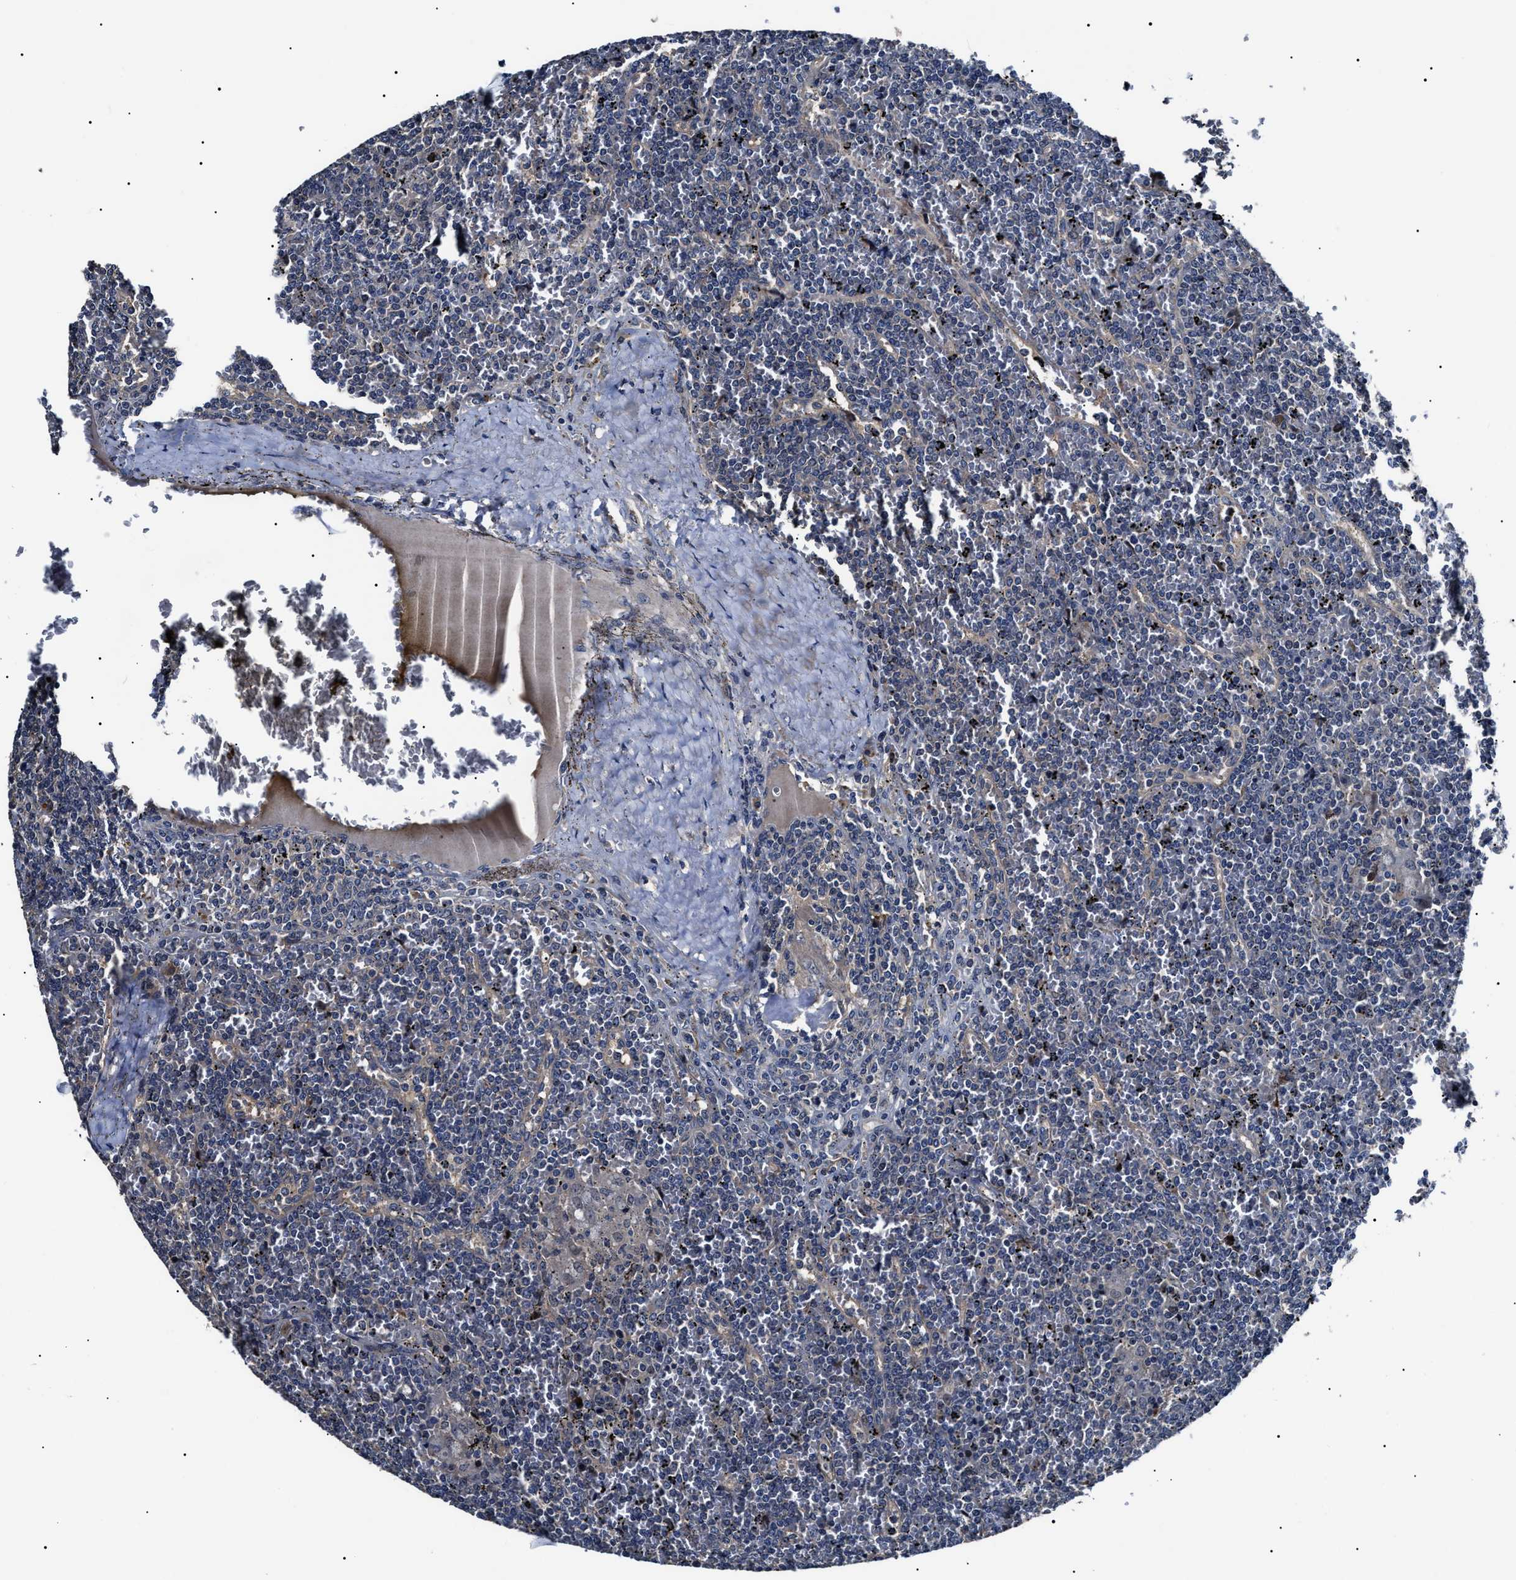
{"staining": {"intensity": "negative", "quantity": "none", "location": "none"}, "tissue": "lymphoma", "cell_type": "Tumor cells", "image_type": "cancer", "snomed": [{"axis": "morphology", "description": "Malignant lymphoma, non-Hodgkin's type, Low grade"}, {"axis": "topography", "description": "Spleen"}], "caption": "Human malignant lymphoma, non-Hodgkin's type (low-grade) stained for a protein using immunohistochemistry (IHC) displays no positivity in tumor cells.", "gene": "IFT81", "patient": {"sex": "female", "age": 19}}